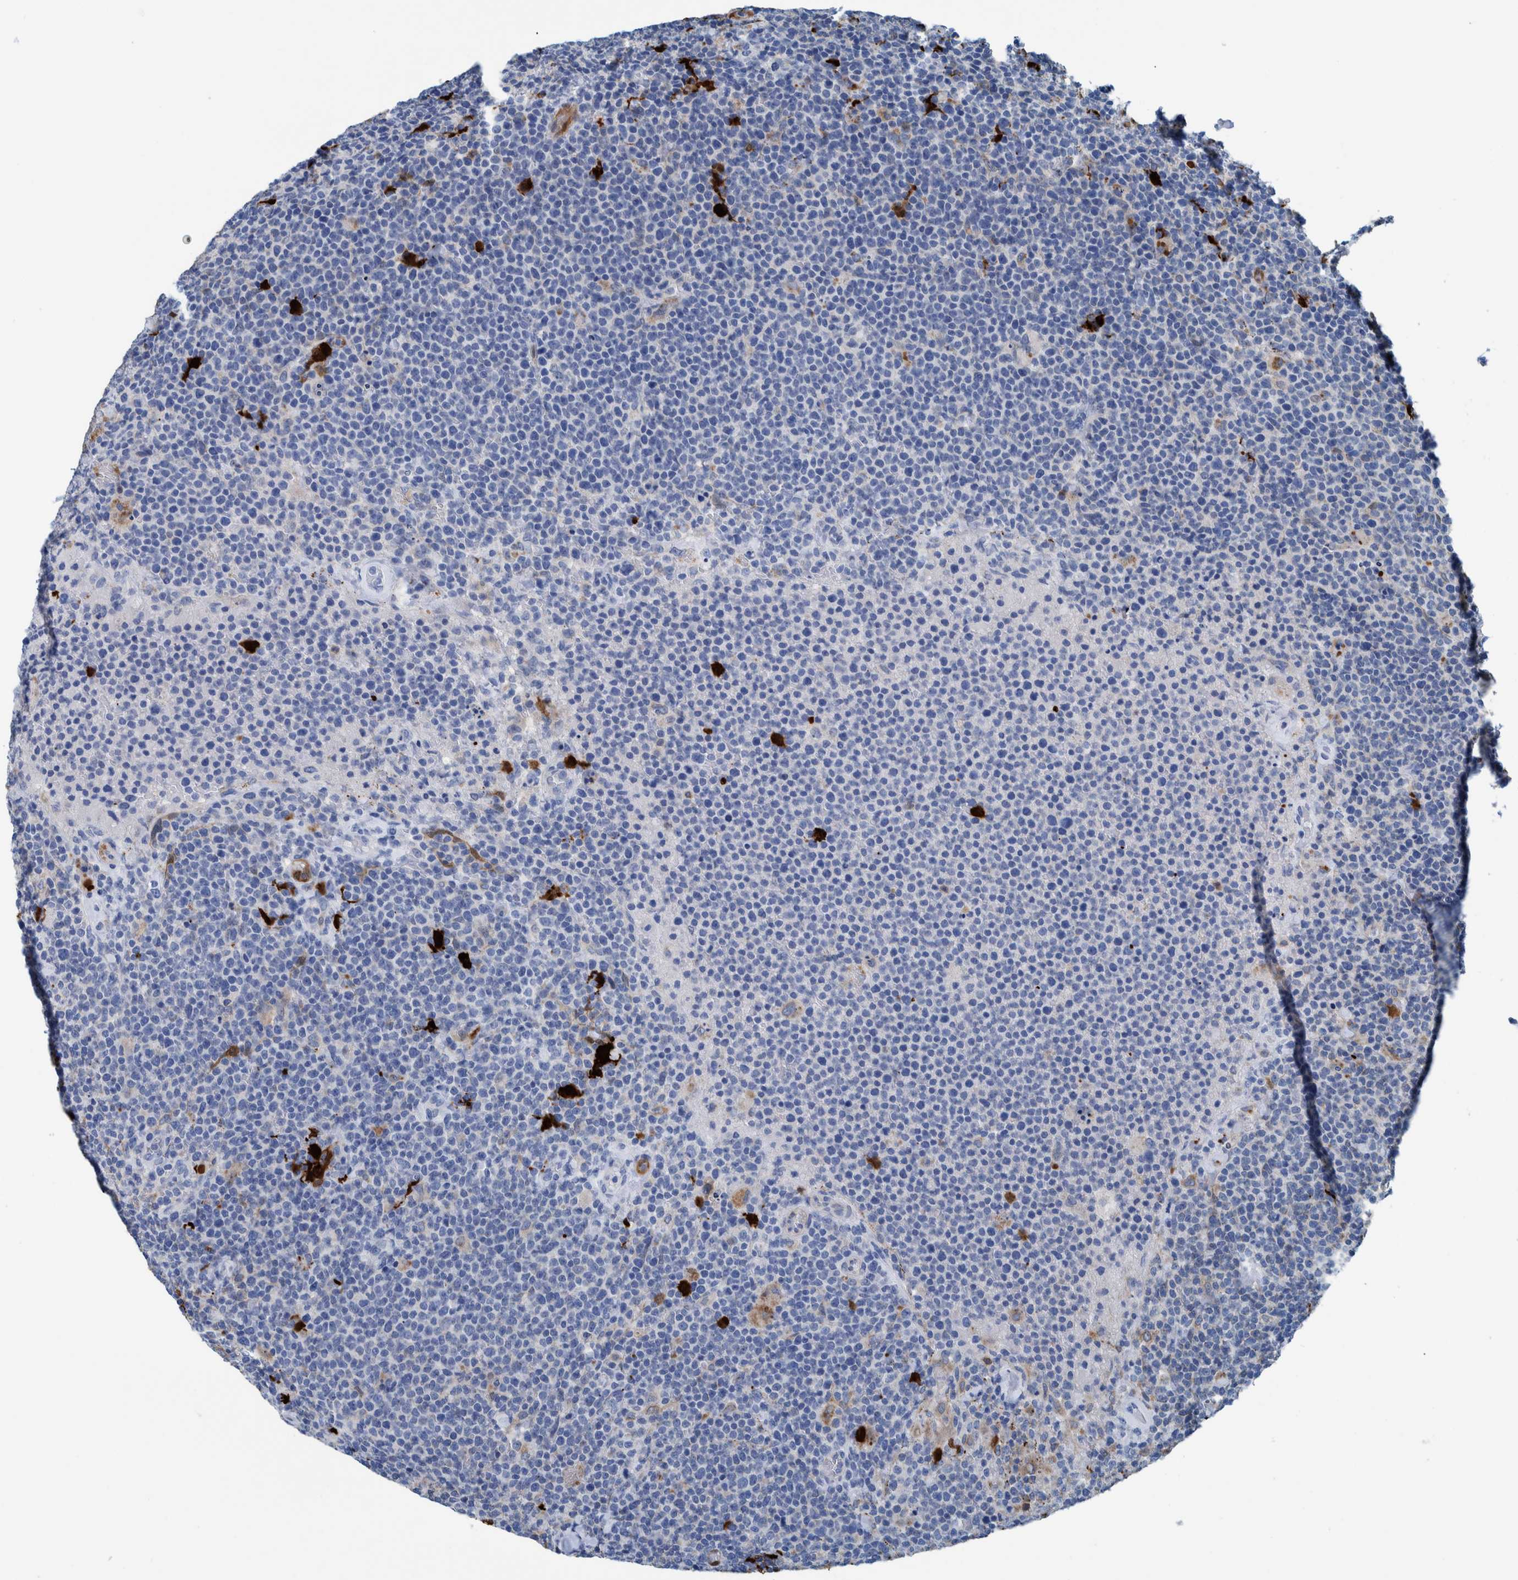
{"staining": {"intensity": "negative", "quantity": "none", "location": "none"}, "tissue": "lymphoma", "cell_type": "Tumor cells", "image_type": "cancer", "snomed": [{"axis": "morphology", "description": "Malignant lymphoma, non-Hodgkin's type, High grade"}, {"axis": "topography", "description": "Lymph node"}], "caption": "Tumor cells show no significant protein positivity in malignant lymphoma, non-Hodgkin's type (high-grade).", "gene": "IDO1", "patient": {"sex": "male", "age": 61}}